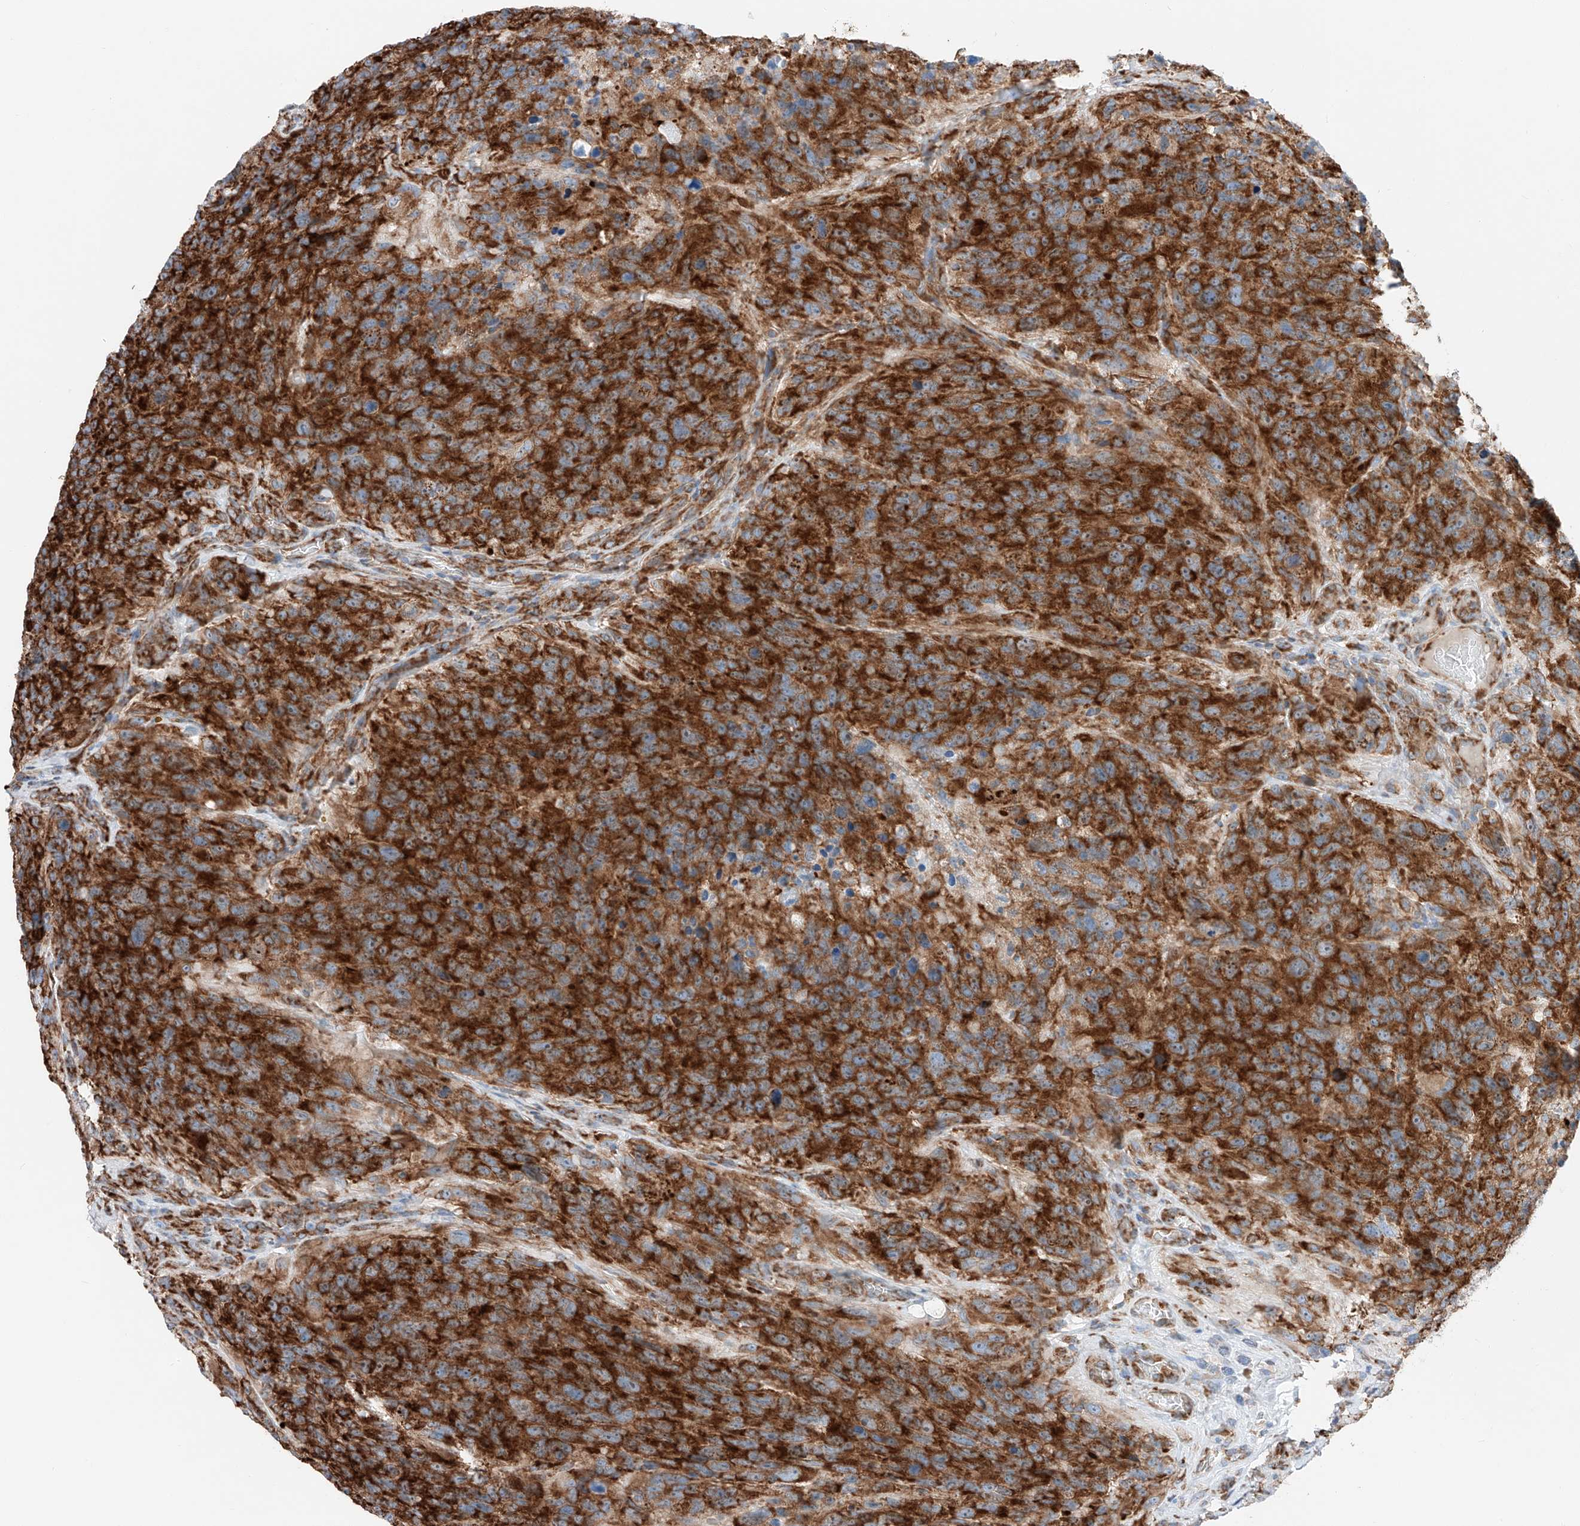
{"staining": {"intensity": "strong", "quantity": ">75%", "location": "cytoplasmic/membranous"}, "tissue": "glioma", "cell_type": "Tumor cells", "image_type": "cancer", "snomed": [{"axis": "morphology", "description": "Glioma, malignant, High grade"}, {"axis": "topography", "description": "Brain"}], "caption": "Immunohistochemical staining of human malignant glioma (high-grade) reveals high levels of strong cytoplasmic/membranous protein expression in approximately >75% of tumor cells. The protein is shown in brown color, while the nuclei are stained blue.", "gene": "CRELD1", "patient": {"sex": "male", "age": 69}}